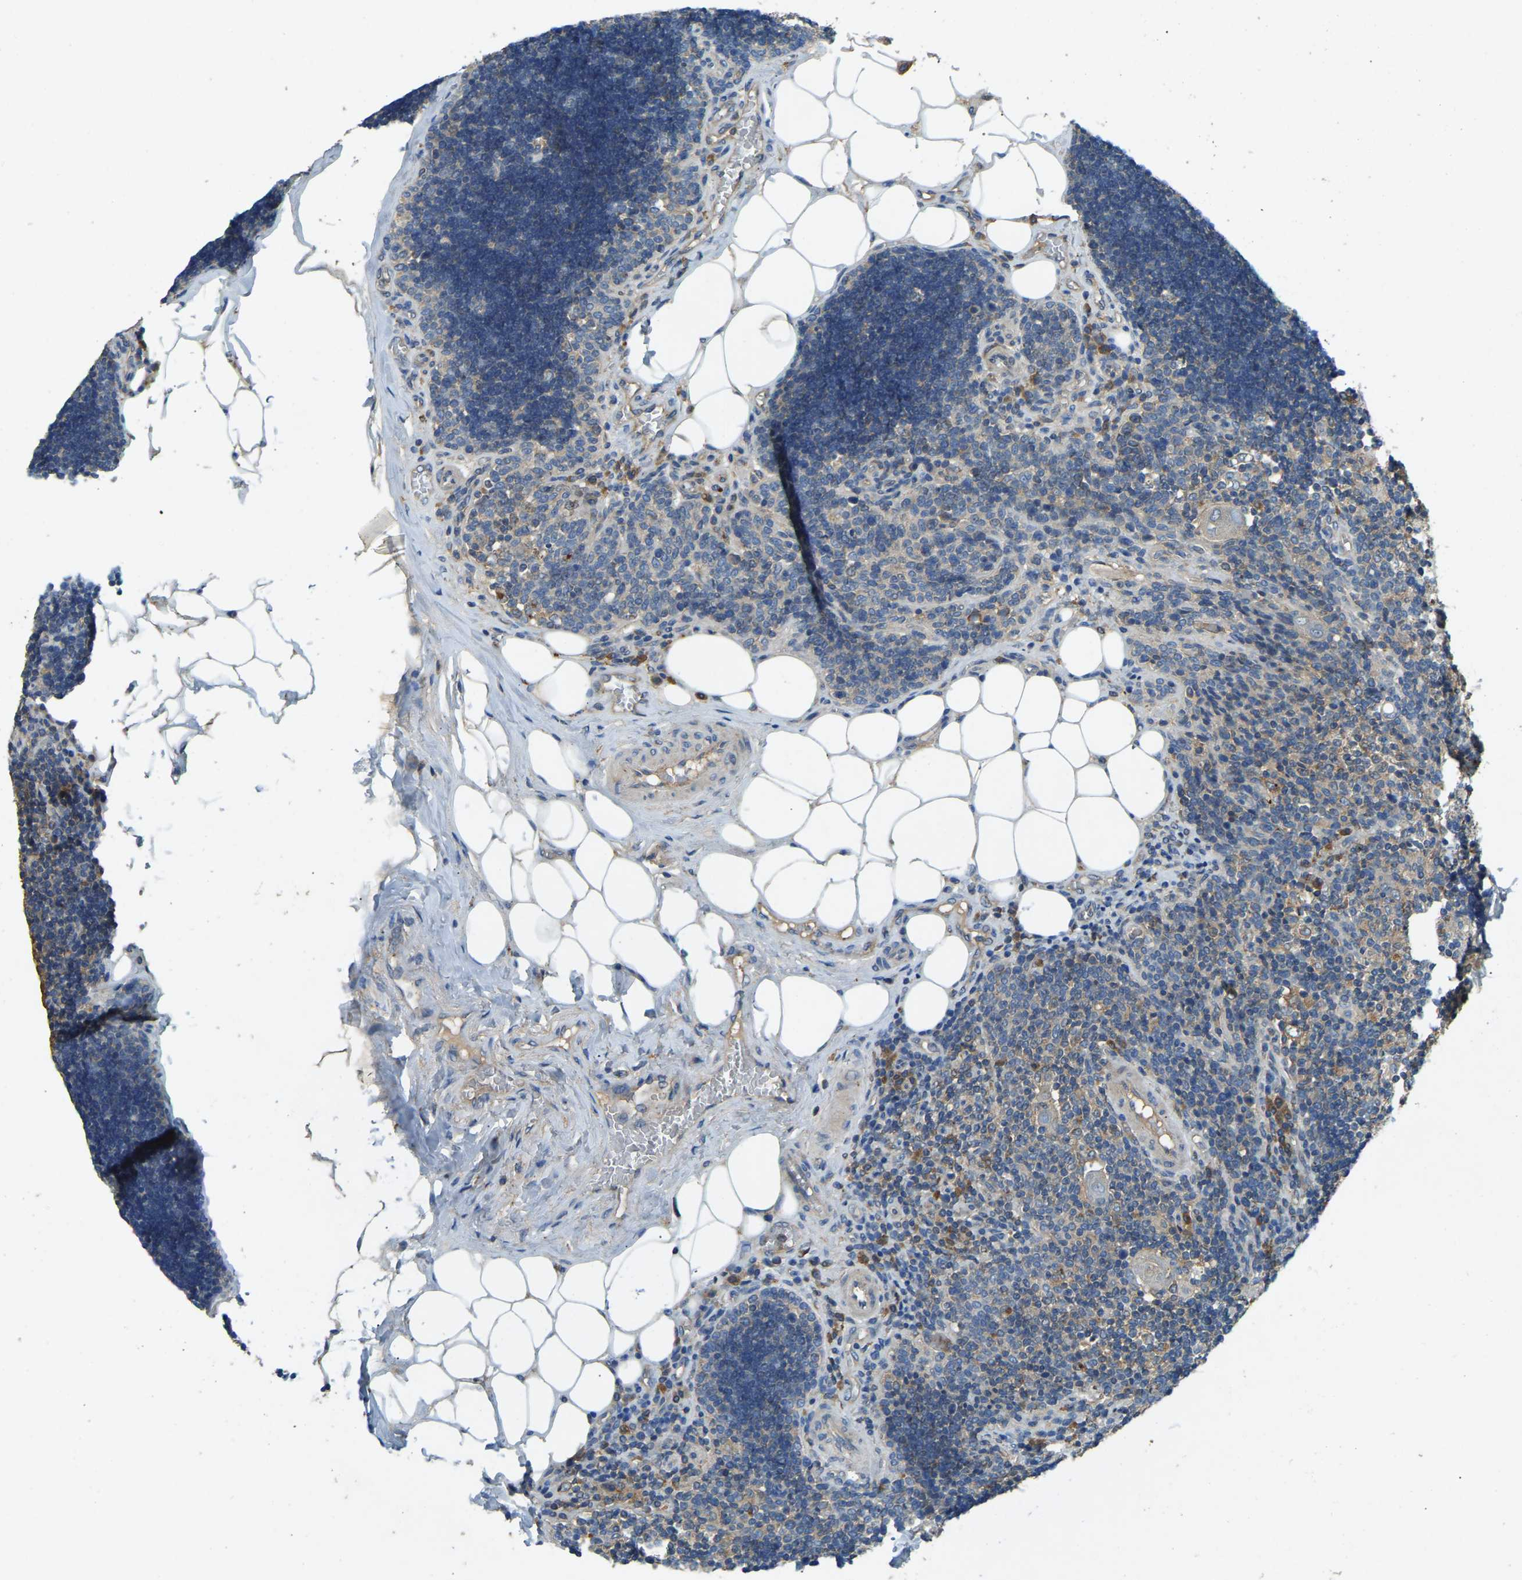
{"staining": {"intensity": "weak", "quantity": "25%-75%", "location": "cytoplasmic/membranous"}, "tissue": "lymph node", "cell_type": "Germinal center cells", "image_type": "normal", "snomed": [{"axis": "morphology", "description": "Normal tissue, NOS"}, {"axis": "topography", "description": "Lymph node"}], "caption": "The micrograph shows a brown stain indicating the presence of a protein in the cytoplasmic/membranous of germinal center cells in lymph node. The staining is performed using DAB brown chromogen to label protein expression. The nuclei are counter-stained blue using hematoxylin.", "gene": "ATP8B1", "patient": {"sex": "male", "age": 33}}